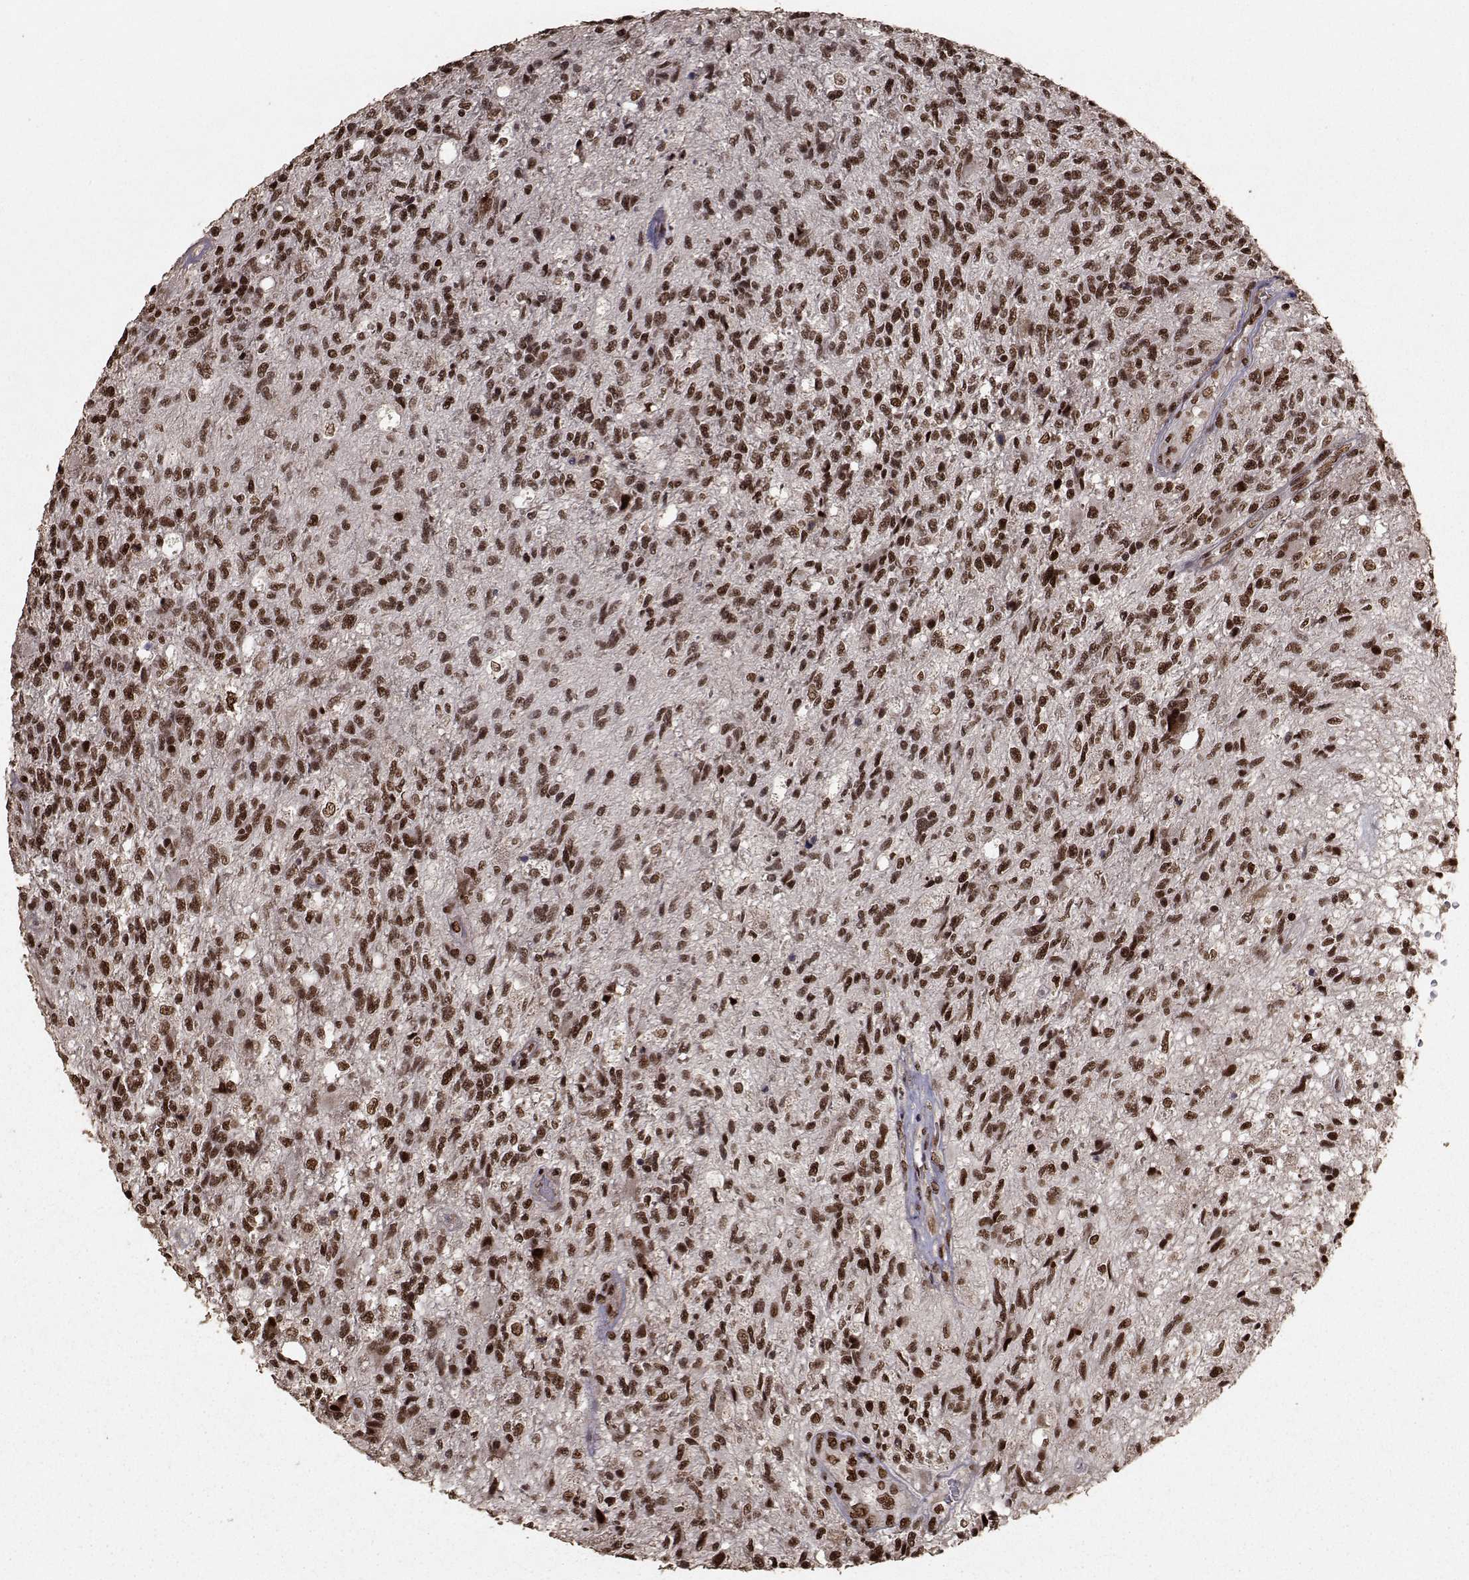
{"staining": {"intensity": "strong", "quantity": ">75%", "location": "nuclear"}, "tissue": "glioma", "cell_type": "Tumor cells", "image_type": "cancer", "snomed": [{"axis": "morphology", "description": "Glioma, malignant, High grade"}, {"axis": "topography", "description": "Brain"}], "caption": "A high amount of strong nuclear staining is present in approximately >75% of tumor cells in glioma tissue.", "gene": "SF1", "patient": {"sex": "male", "age": 56}}